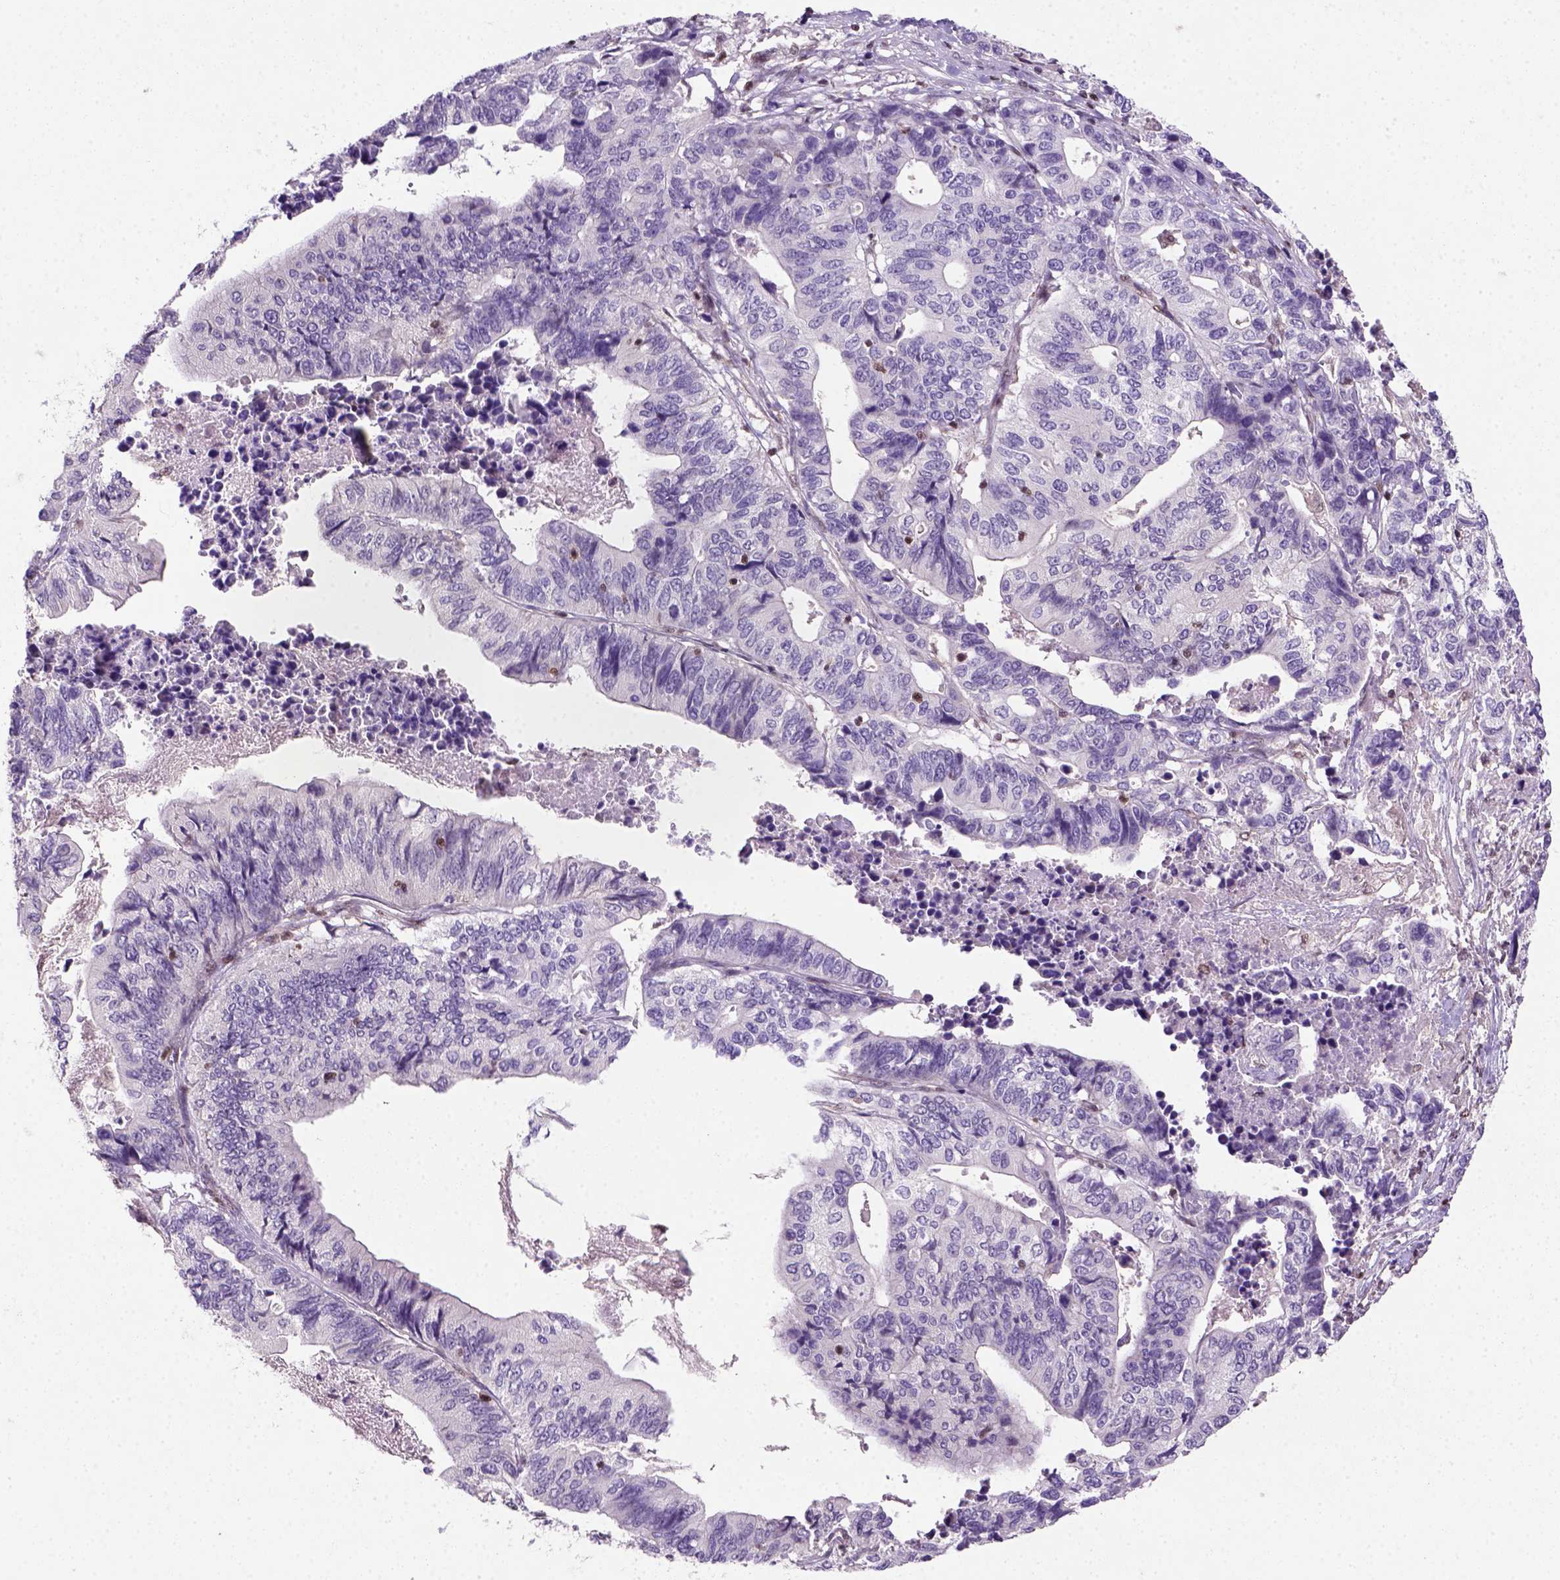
{"staining": {"intensity": "negative", "quantity": "none", "location": "none"}, "tissue": "stomach cancer", "cell_type": "Tumor cells", "image_type": "cancer", "snomed": [{"axis": "morphology", "description": "Adenocarcinoma, NOS"}, {"axis": "topography", "description": "Stomach, upper"}], "caption": "Immunohistochemical staining of stomach cancer (adenocarcinoma) exhibits no significant staining in tumor cells.", "gene": "MGMT", "patient": {"sex": "female", "age": 67}}